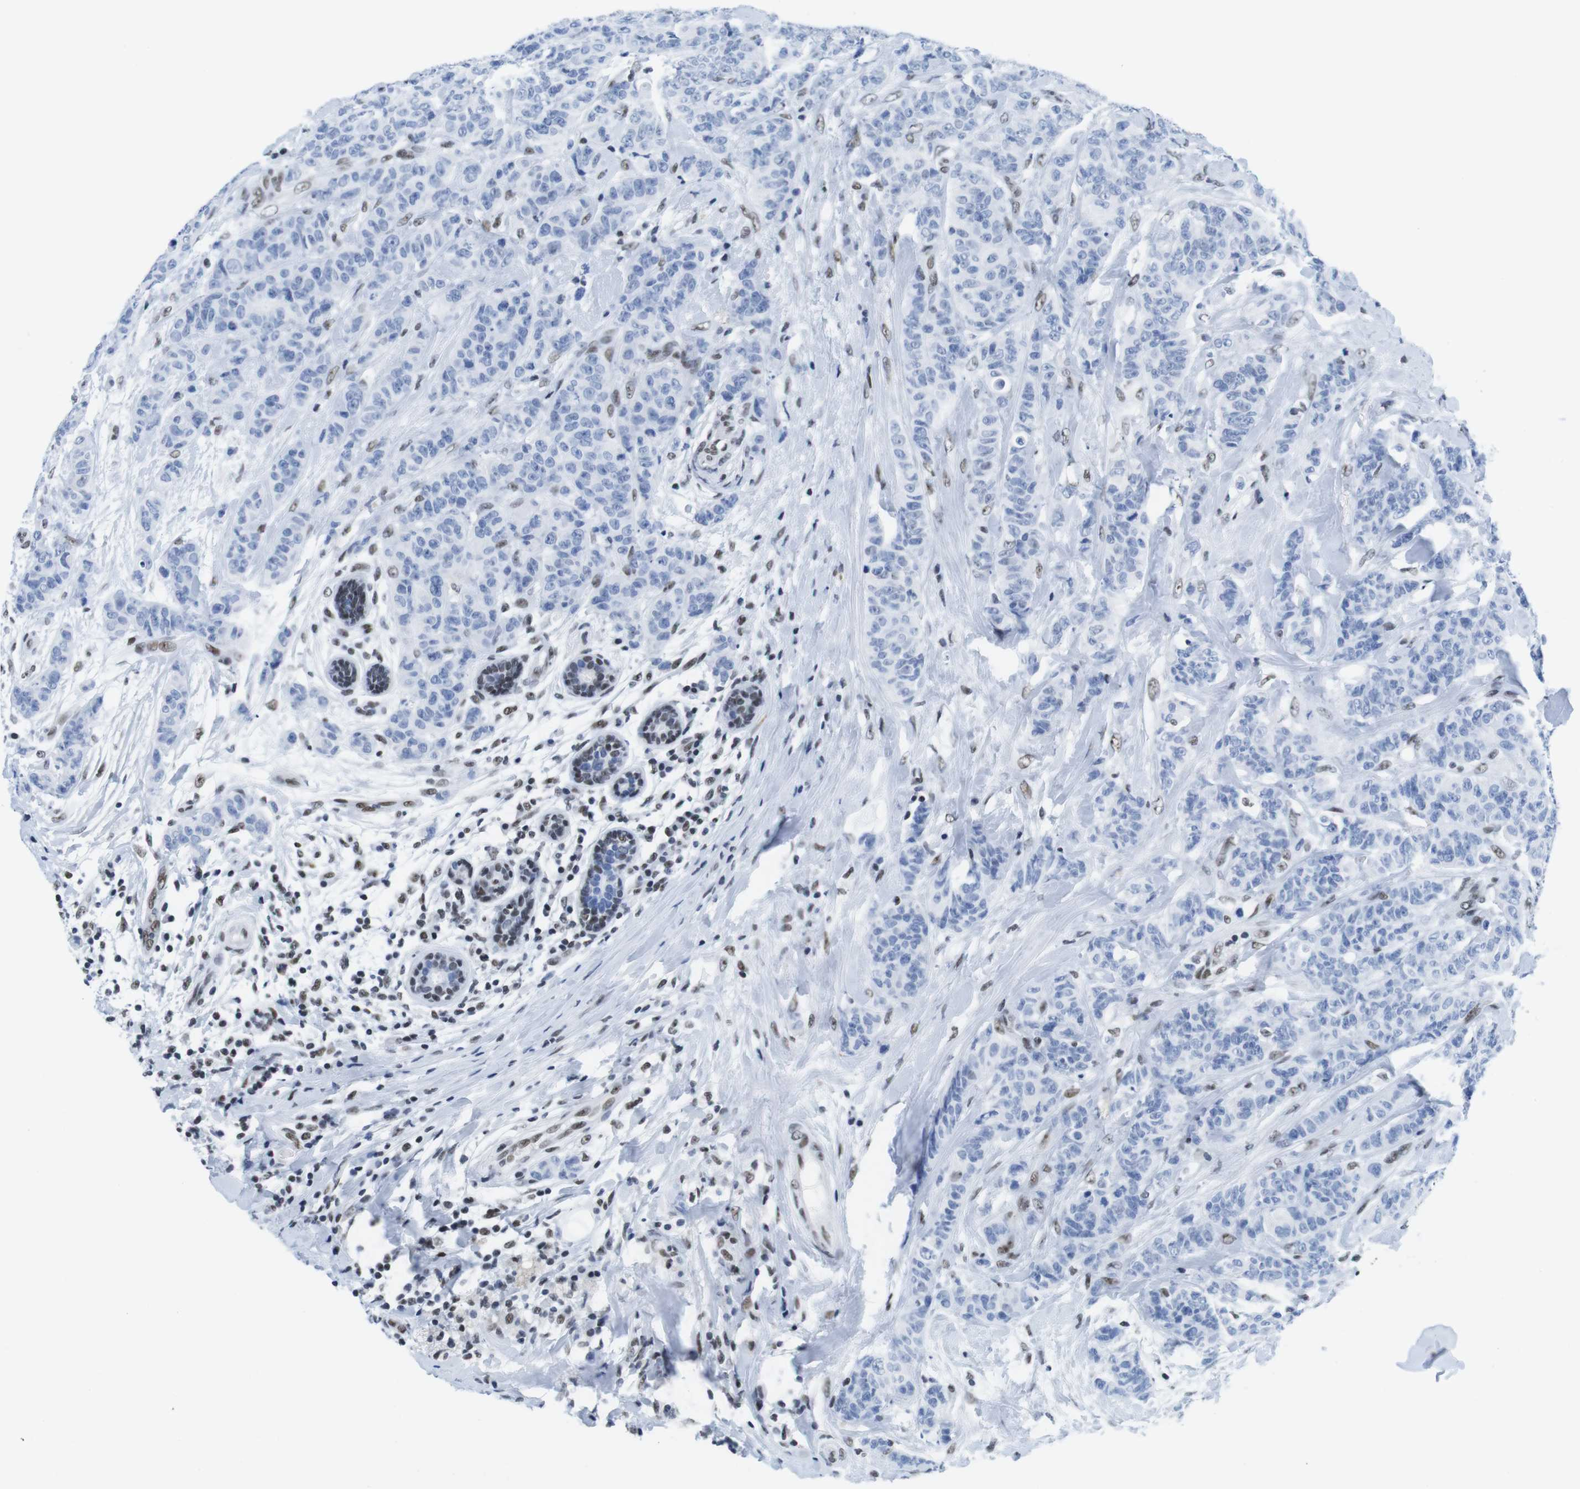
{"staining": {"intensity": "negative", "quantity": "none", "location": "none"}, "tissue": "breast cancer", "cell_type": "Tumor cells", "image_type": "cancer", "snomed": [{"axis": "morphology", "description": "Normal tissue, NOS"}, {"axis": "morphology", "description": "Duct carcinoma"}, {"axis": "topography", "description": "Breast"}], "caption": "This is an IHC photomicrograph of breast cancer. There is no staining in tumor cells.", "gene": "IFI16", "patient": {"sex": "female", "age": 40}}